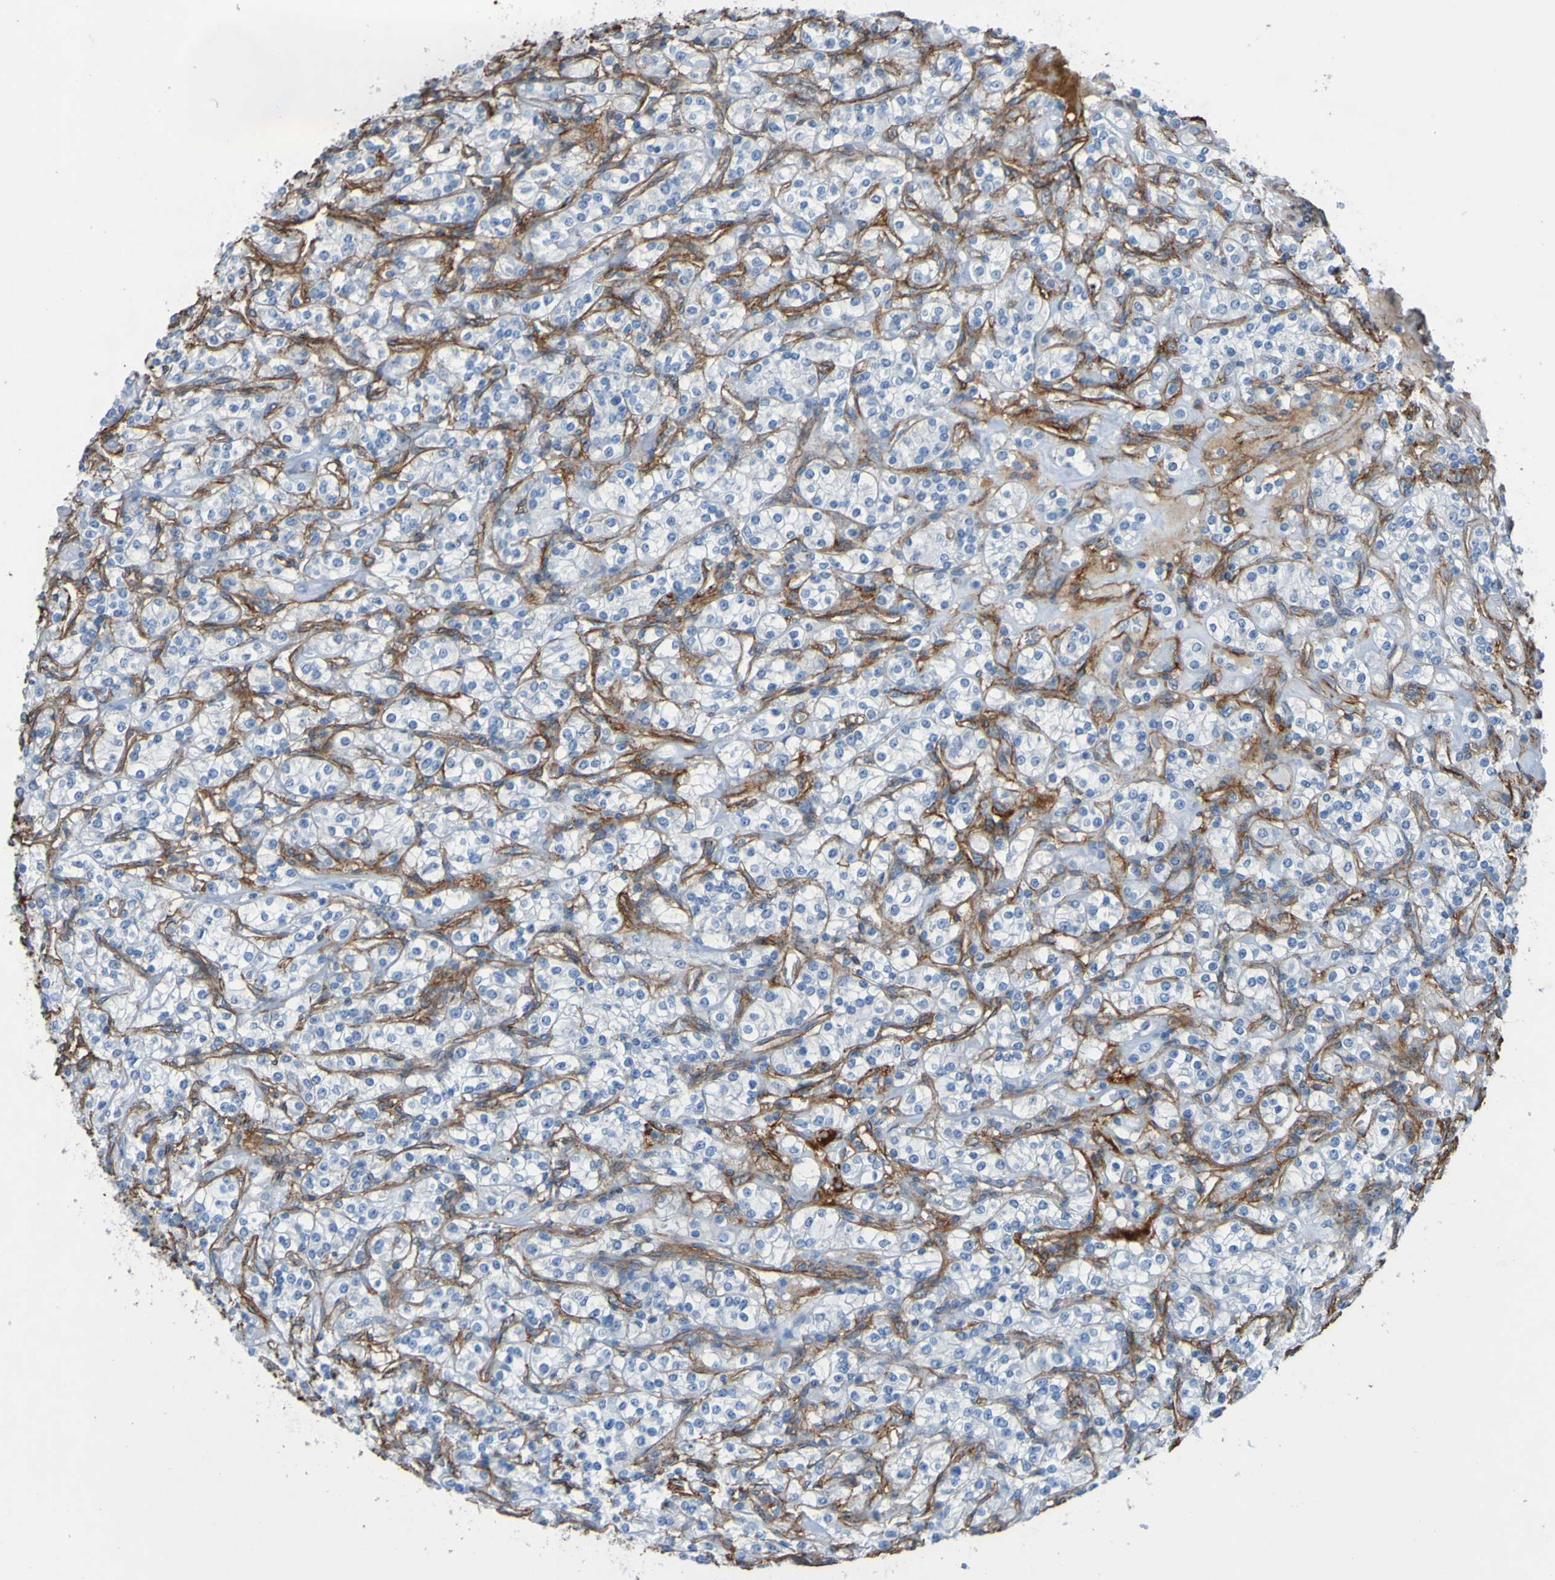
{"staining": {"intensity": "negative", "quantity": "none", "location": "none"}, "tissue": "renal cancer", "cell_type": "Tumor cells", "image_type": "cancer", "snomed": [{"axis": "morphology", "description": "Adenocarcinoma, NOS"}, {"axis": "topography", "description": "Kidney"}], "caption": "DAB immunohistochemical staining of renal cancer (adenocarcinoma) exhibits no significant positivity in tumor cells. (DAB (3,3'-diaminobenzidine) immunohistochemistry, high magnification).", "gene": "COL4A2", "patient": {"sex": "male", "age": 77}}